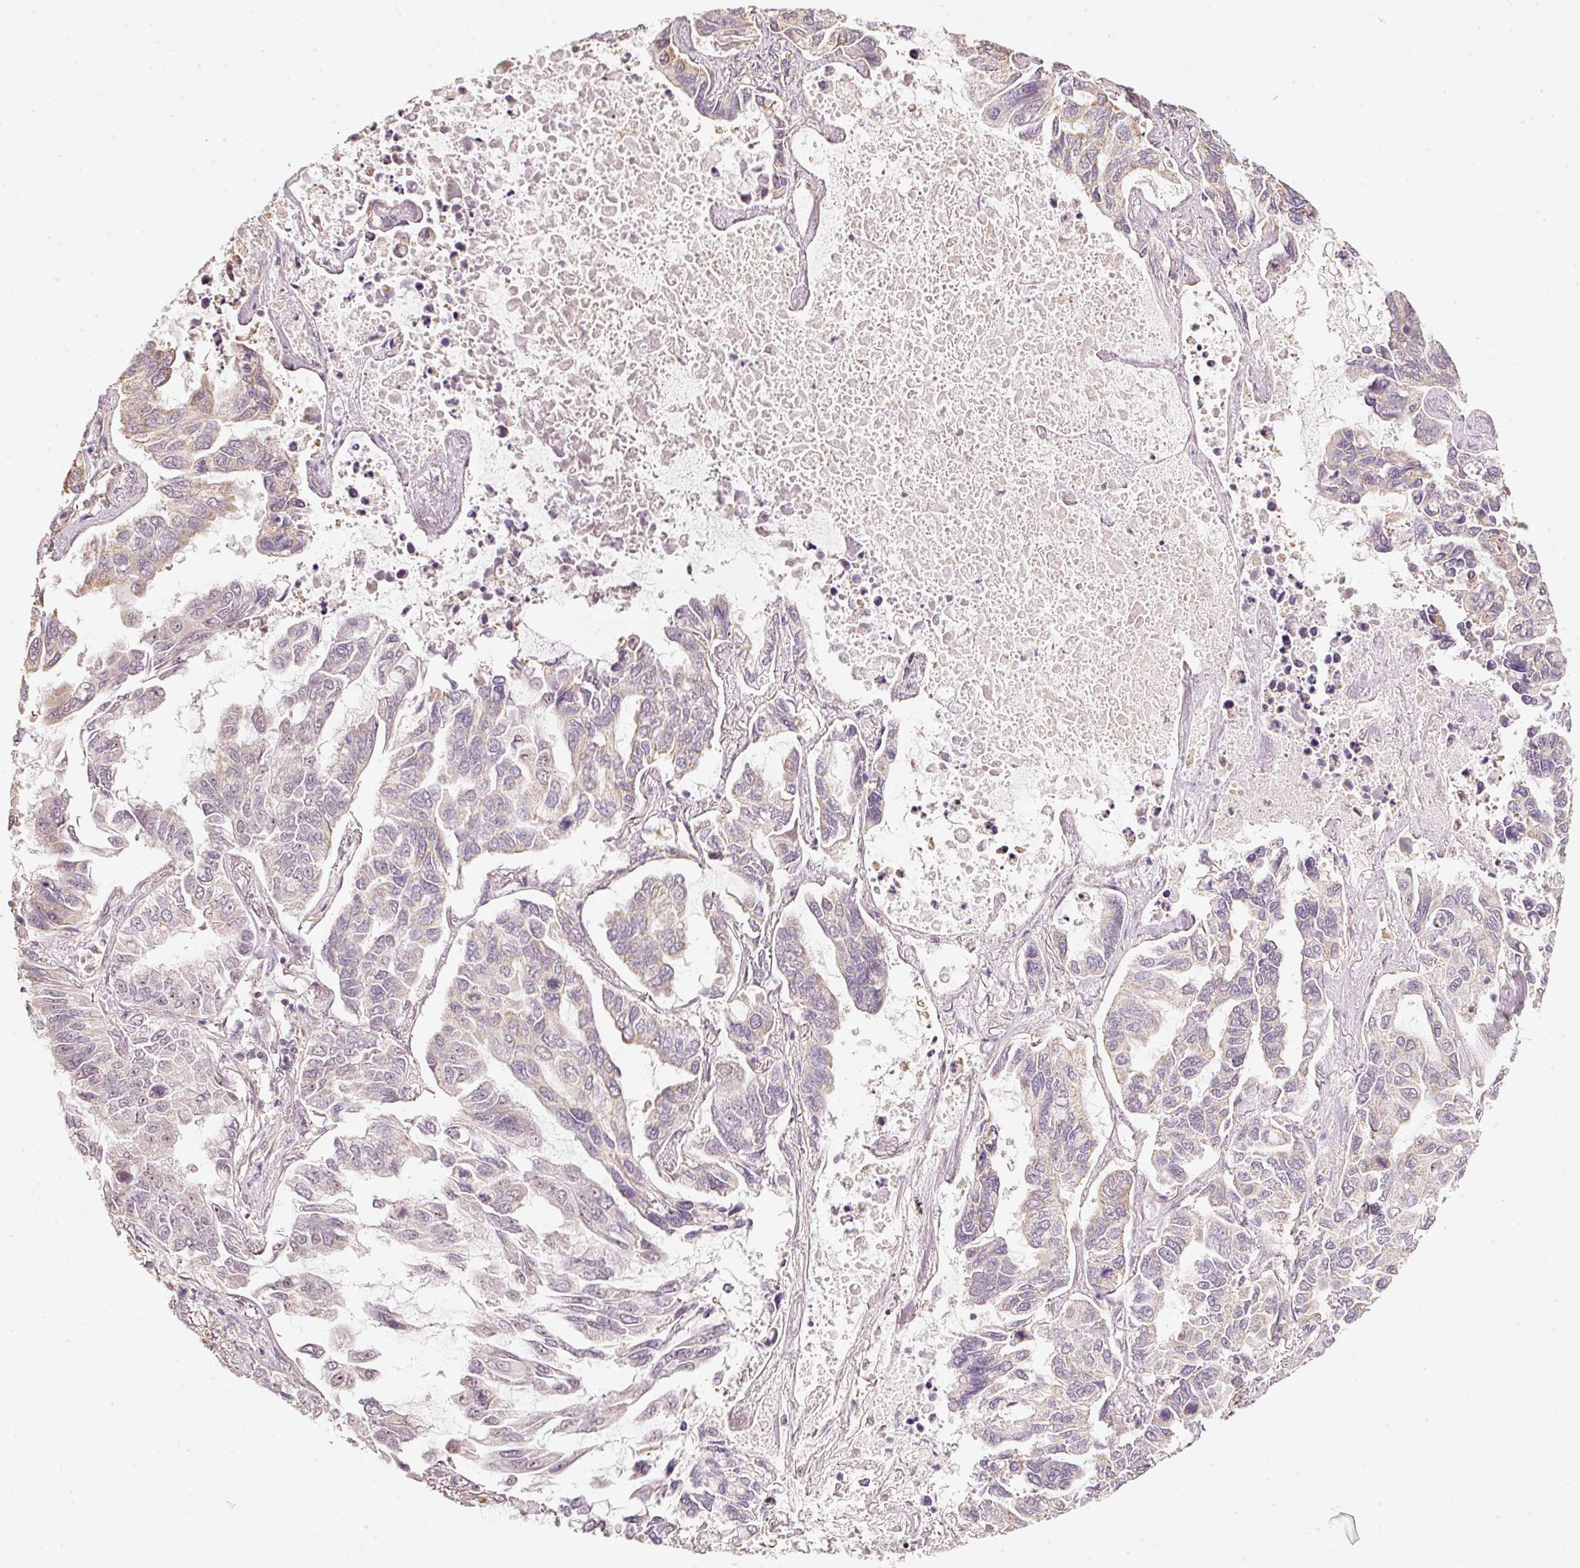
{"staining": {"intensity": "weak", "quantity": "<25%", "location": "cytoplasmic/membranous"}, "tissue": "lung cancer", "cell_type": "Tumor cells", "image_type": "cancer", "snomed": [{"axis": "morphology", "description": "Adenocarcinoma, NOS"}, {"axis": "topography", "description": "Lung"}], "caption": "A photomicrograph of human adenocarcinoma (lung) is negative for staining in tumor cells.", "gene": "RAB35", "patient": {"sex": "male", "age": 64}}